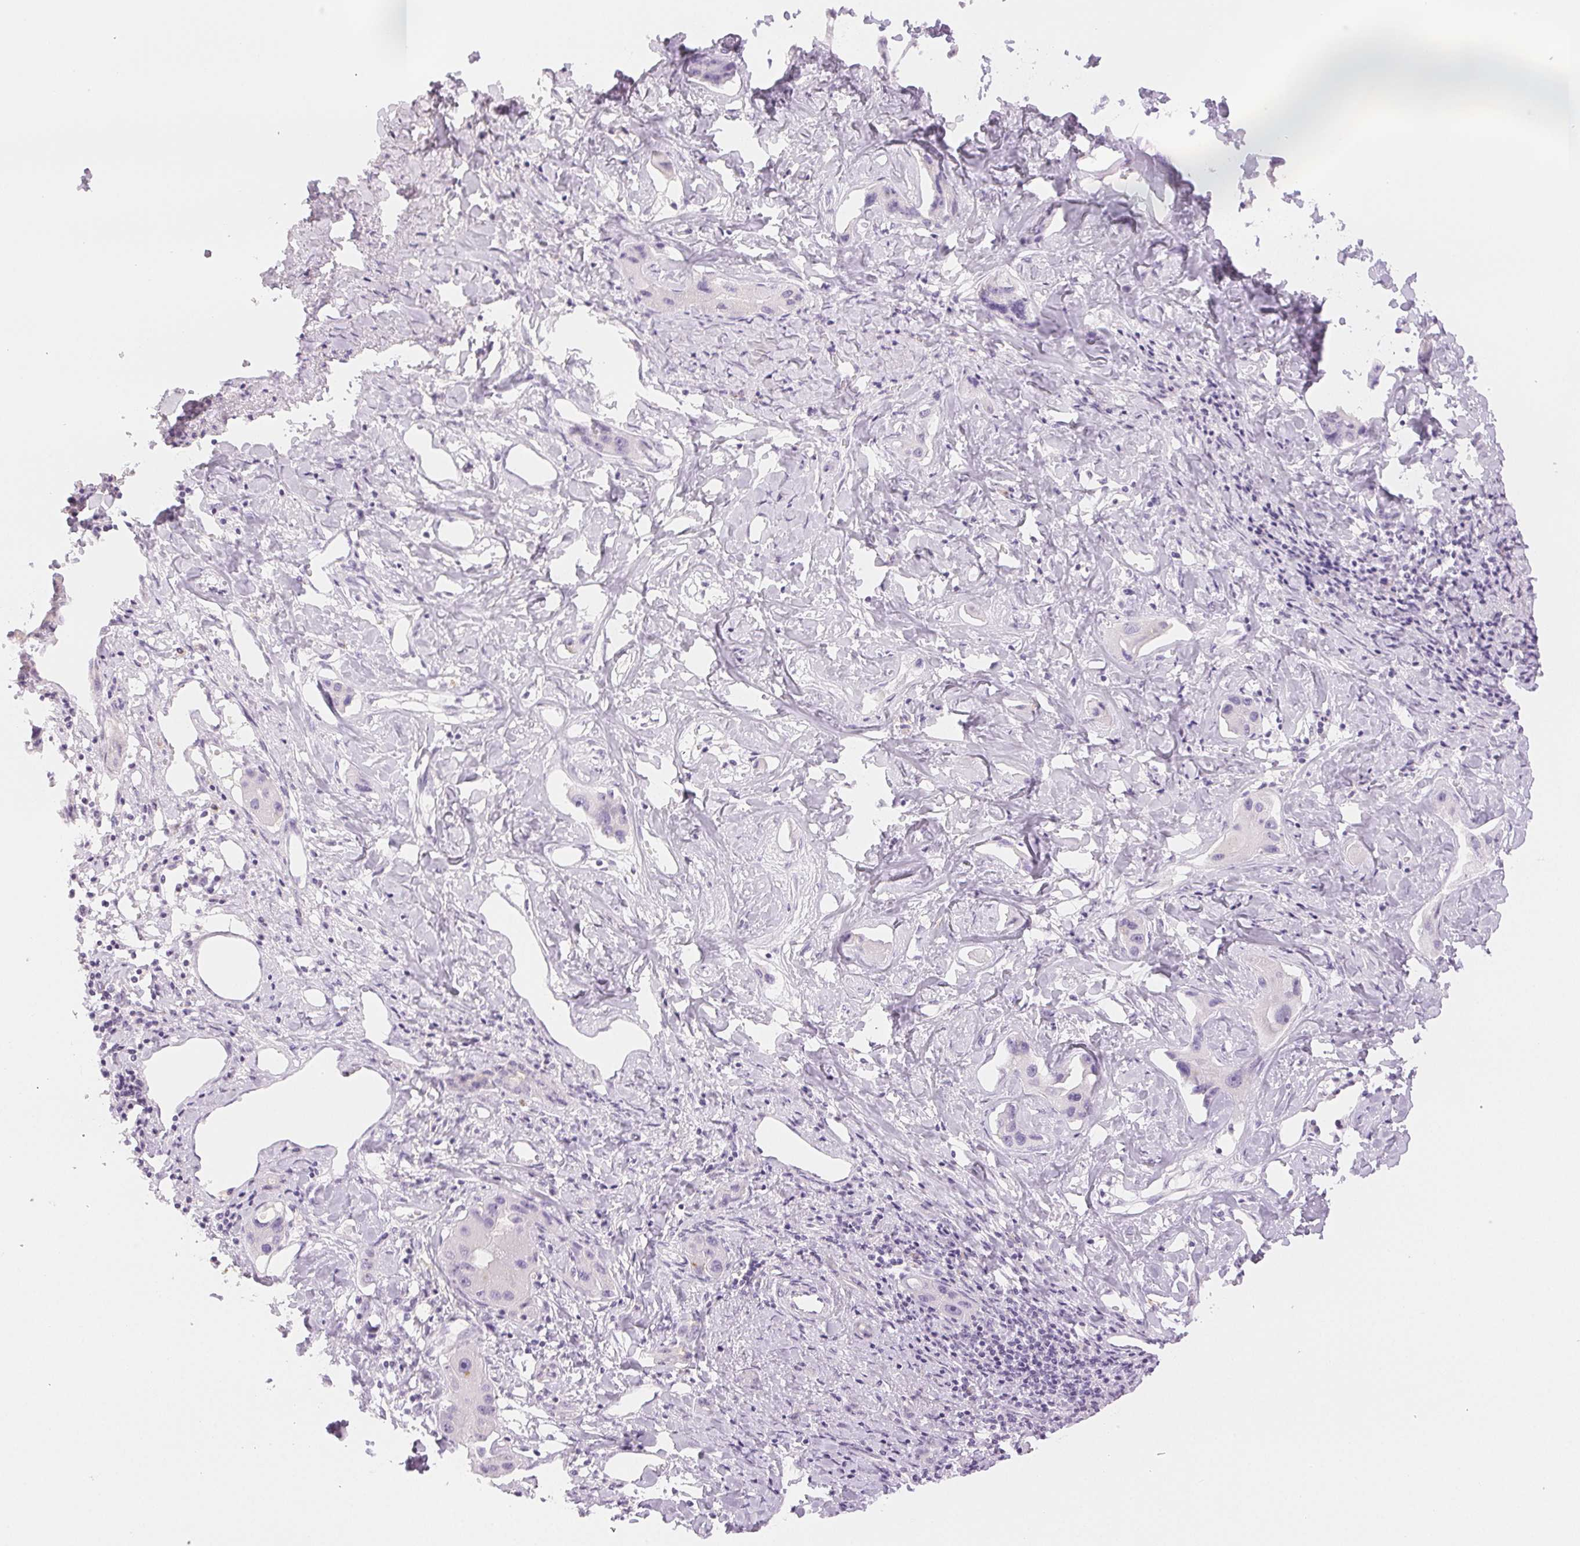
{"staining": {"intensity": "negative", "quantity": "none", "location": "none"}, "tissue": "liver cancer", "cell_type": "Tumor cells", "image_type": "cancer", "snomed": [{"axis": "morphology", "description": "Cholangiocarcinoma"}, {"axis": "topography", "description": "Liver"}], "caption": "Tumor cells are negative for brown protein staining in liver cancer.", "gene": "SLC5A2", "patient": {"sex": "male", "age": 59}}